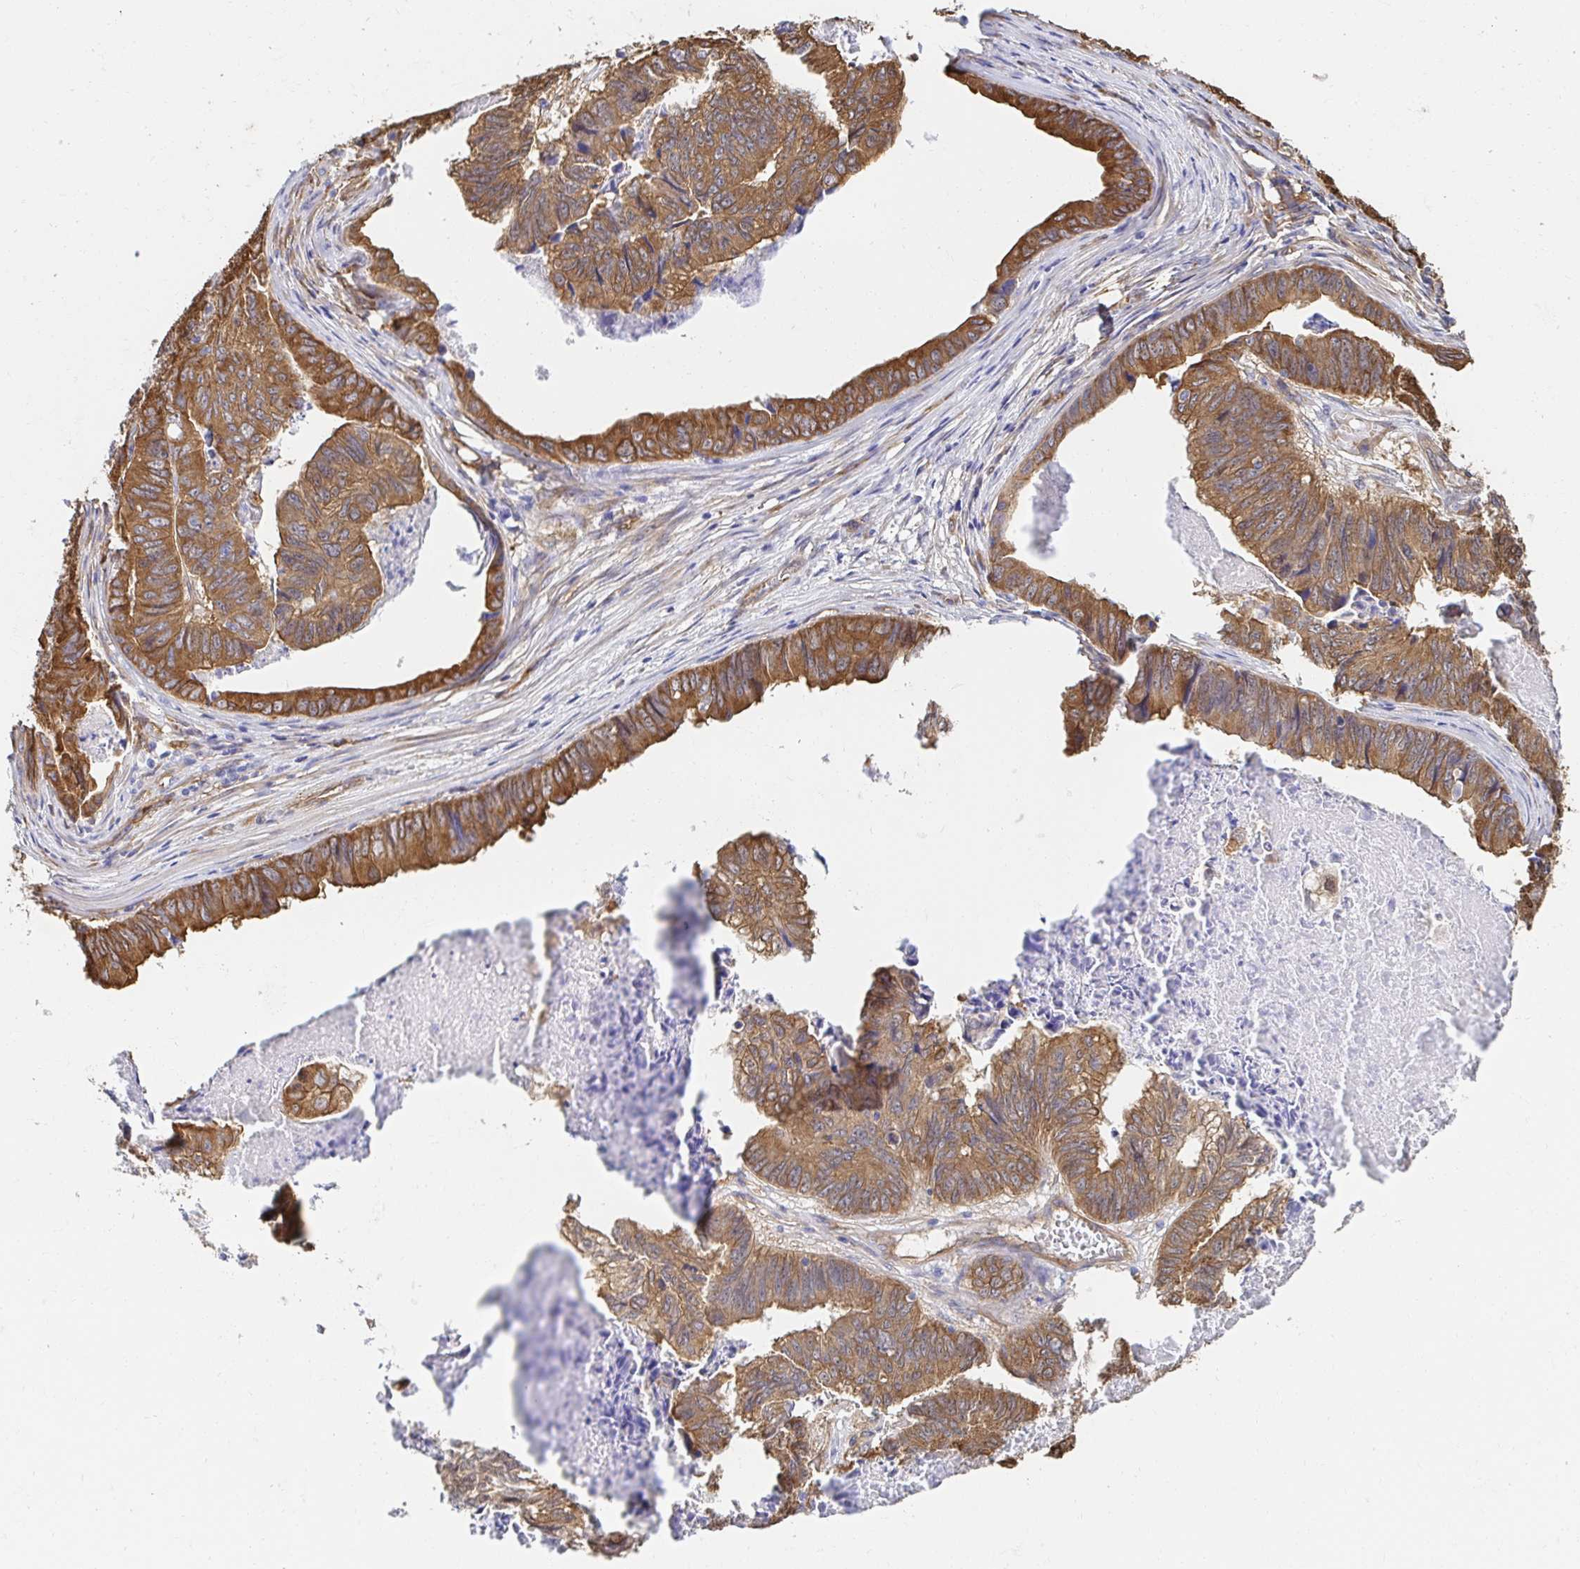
{"staining": {"intensity": "moderate", "quantity": ">75%", "location": "cytoplasmic/membranous"}, "tissue": "stomach cancer", "cell_type": "Tumor cells", "image_type": "cancer", "snomed": [{"axis": "morphology", "description": "Adenocarcinoma, NOS"}, {"axis": "topography", "description": "Stomach, lower"}], "caption": "High-magnification brightfield microscopy of stomach adenocarcinoma stained with DAB (brown) and counterstained with hematoxylin (blue). tumor cells exhibit moderate cytoplasmic/membranous positivity is seen in approximately>75% of cells.", "gene": "CTTN", "patient": {"sex": "male", "age": 77}}